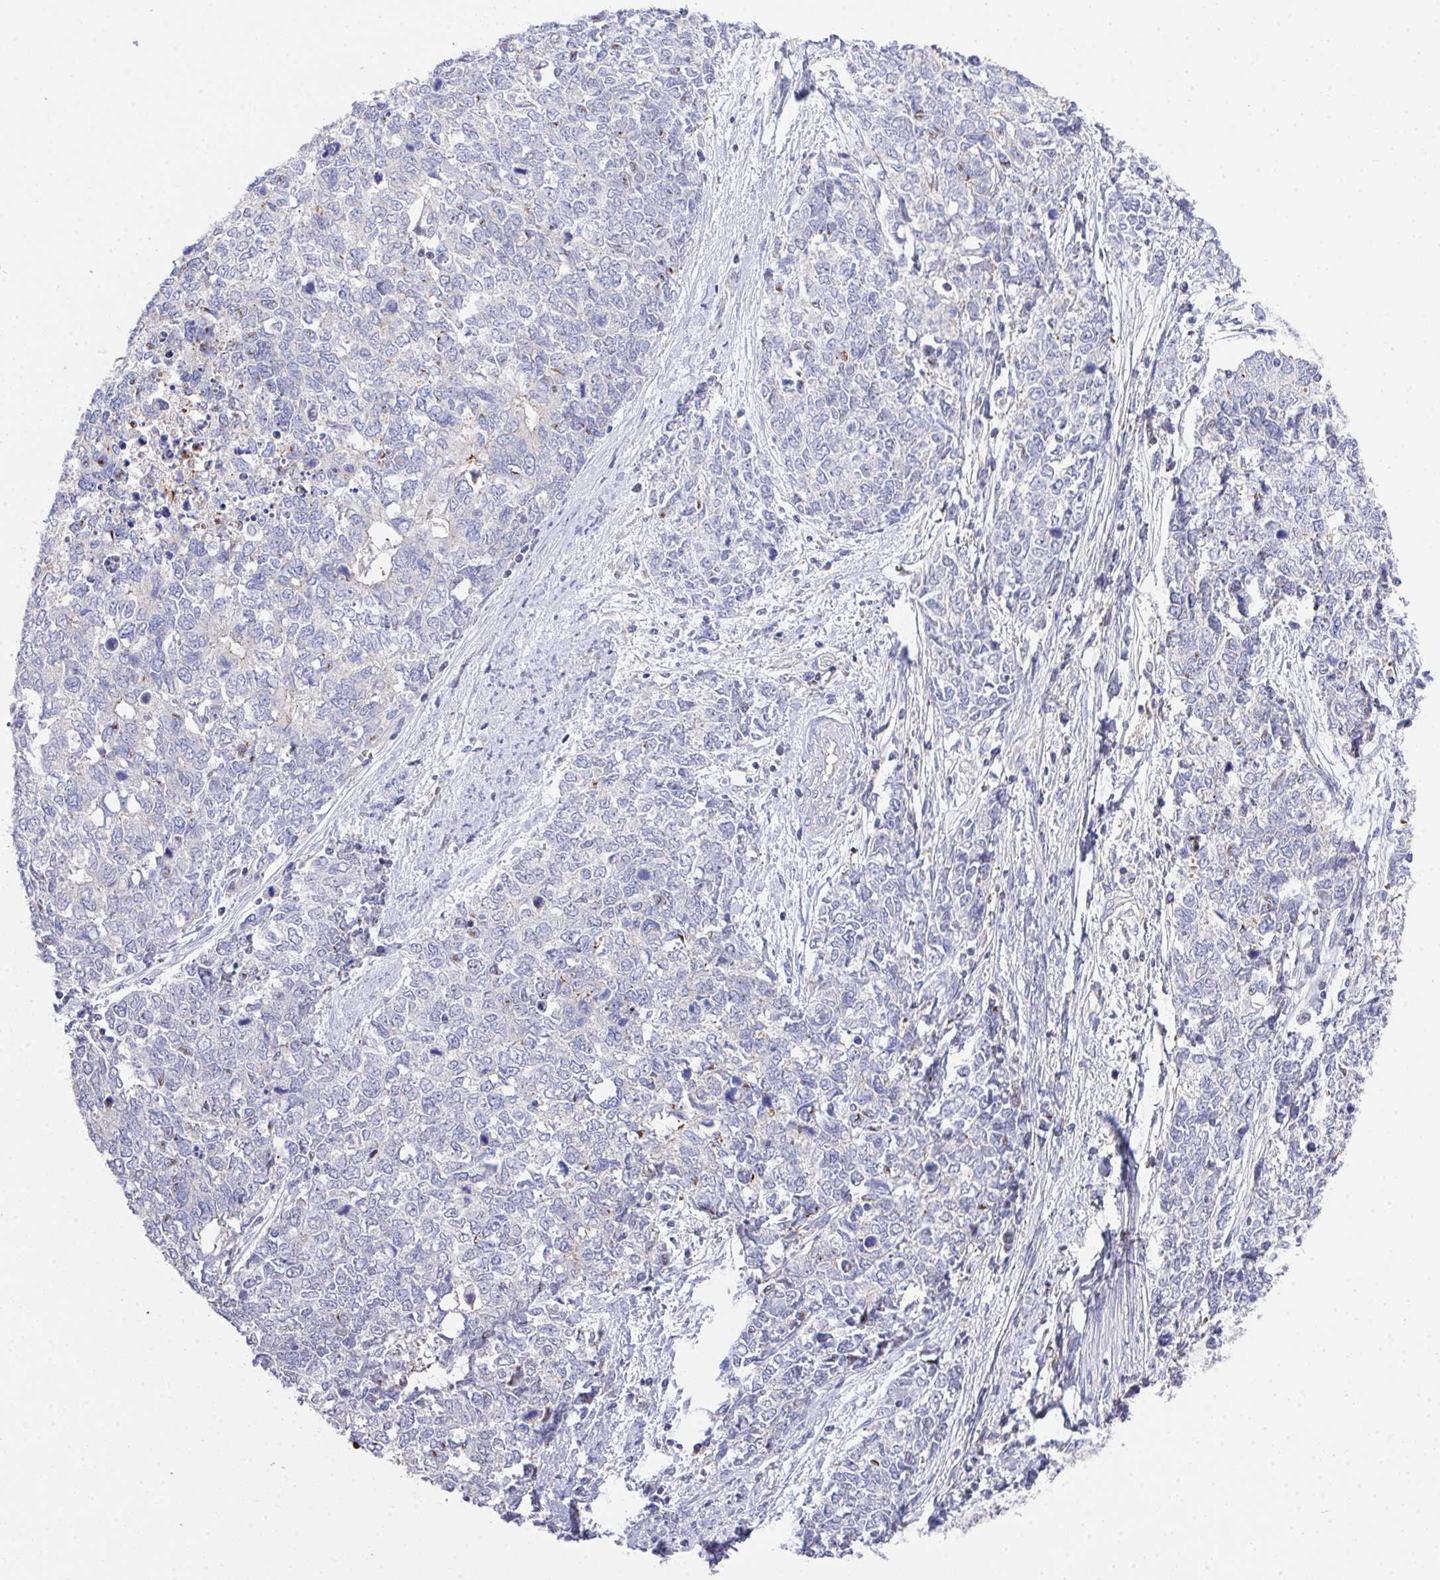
{"staining": {"intensity": "negative", "quantity": "none", "location": "none"}, "tissue": "cervical cancer", "cell_type": "Tumor cells", "image_type": "cancer", "snomed": [{"axis": "morphology", "description": "Adenocarcinoma, NOS"}, {"axis": "topography", "description": "Cervix"}], "caption": "IHC of human cervical cancer displays no expression in tumor cells. The staining was performed using DAB to visualize the protein expression in brown, while the nuclei were stained in blue with hematoxylin (Magnification: 20x).", "gene": "PRG3", "patient": {"sex": "female", "age": 63}}